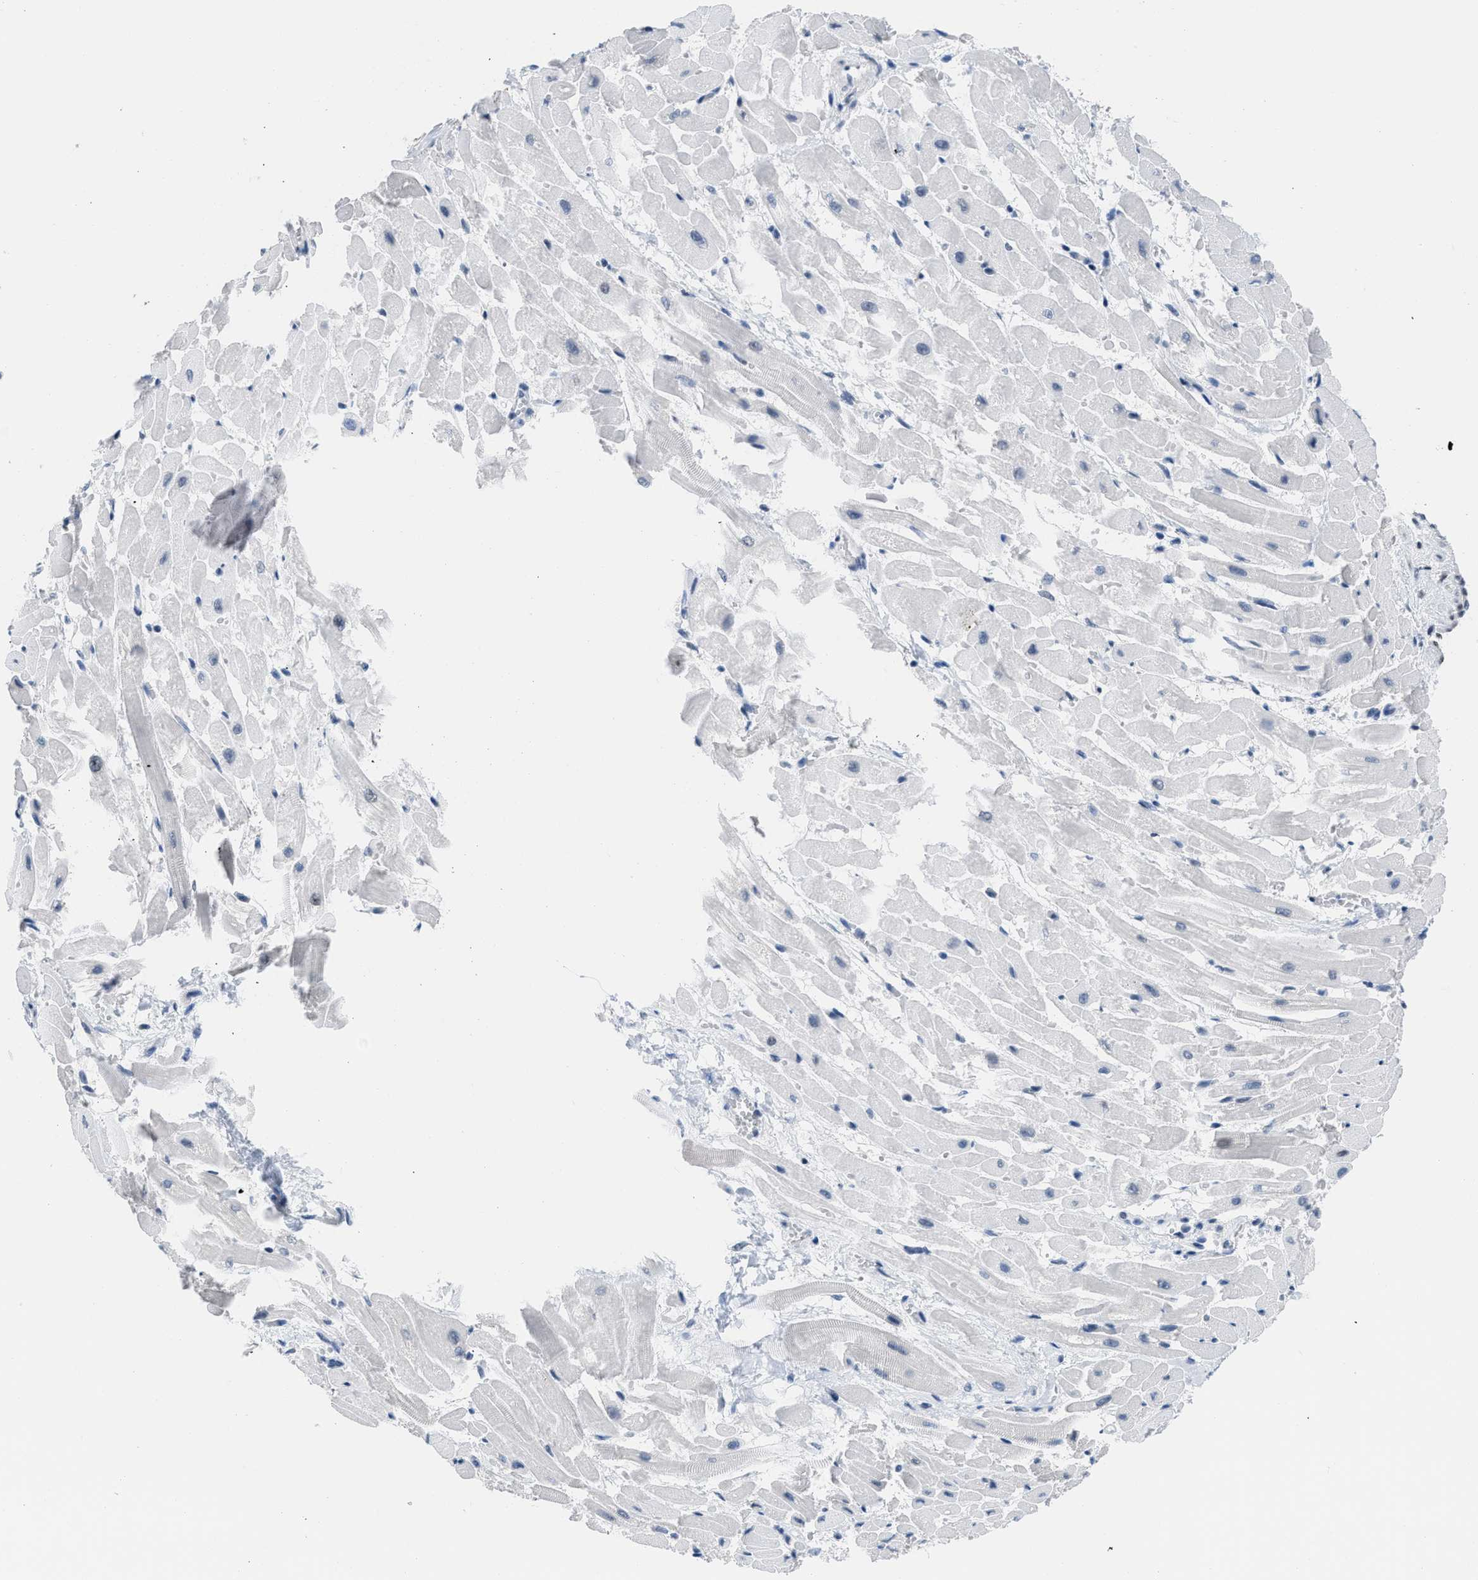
{"staining": {"intensity": "negative", "quantity": "none", "location": "none"}, "tissue": "heart muscle", "cell_type": "Cardiomyocytes", "image_type": "normal", "snomed": [{"axis": "morphology", "description": "Normal tissue, NOS"}, {"axis": "topography", "description": "Heart"}], "caption": "Cardiomyocytes show no significant staining in normal heart muscle.", "gene": "TERF2IP", "patient": {"sex": "male", "age": 45}}